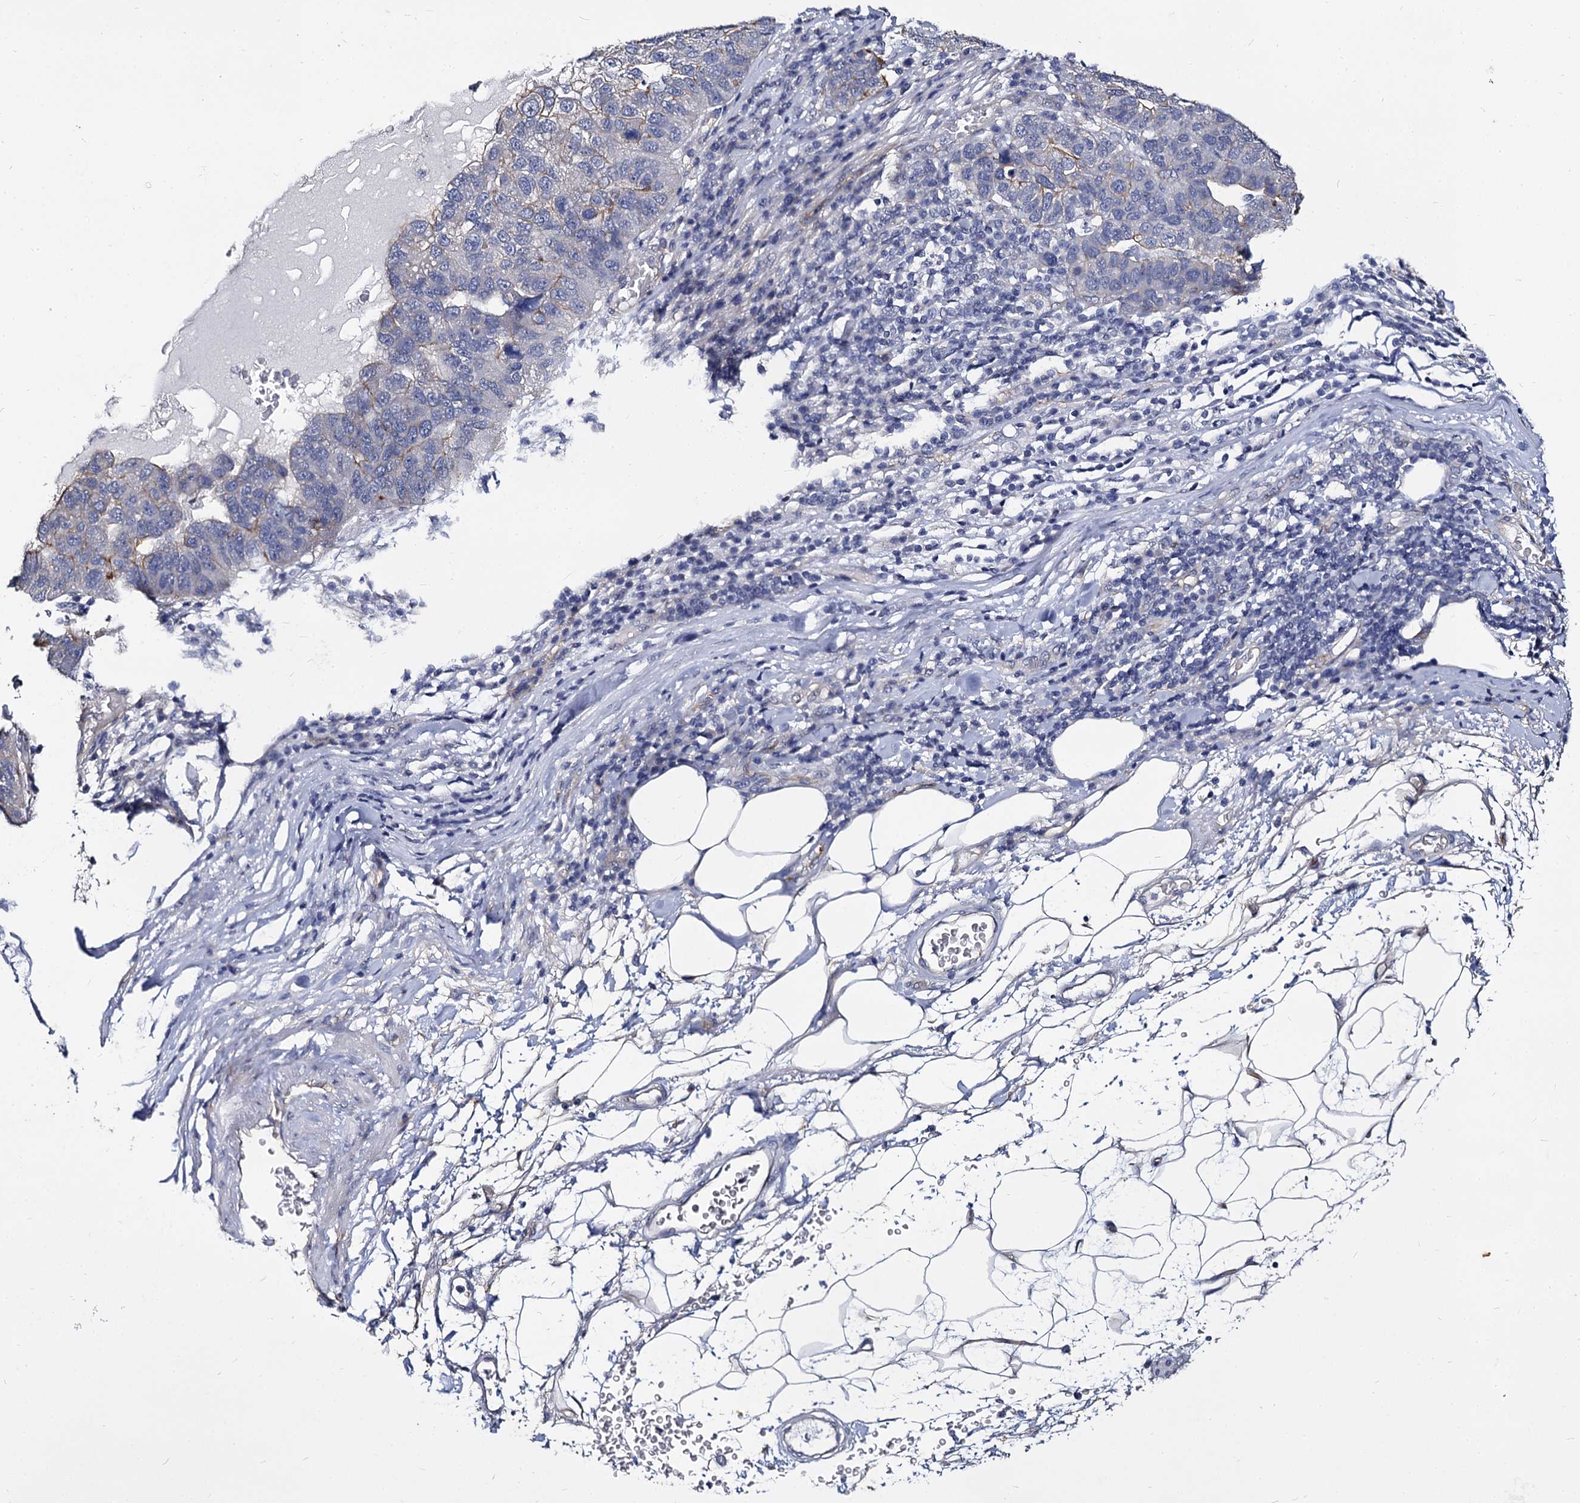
{"staining": {"intensity": "weak", "quantity": "<25%", "location": "cytoplasmic/membranous"}, "tissue": "pancreatic cancer", "cell_type": "Tumor cells", "image_type": "cancer", "snomed": [{"axis": "morphology", "description": "Adenocarcinoma, NOS"}, {"axis": "topography", "description": "Pancreas"}], "caption": "Tumor cells are negative for brown protein staining in pancreatic cancer.", "gene": "CBFB", "patient": {"sex": "female", "age": 61}}